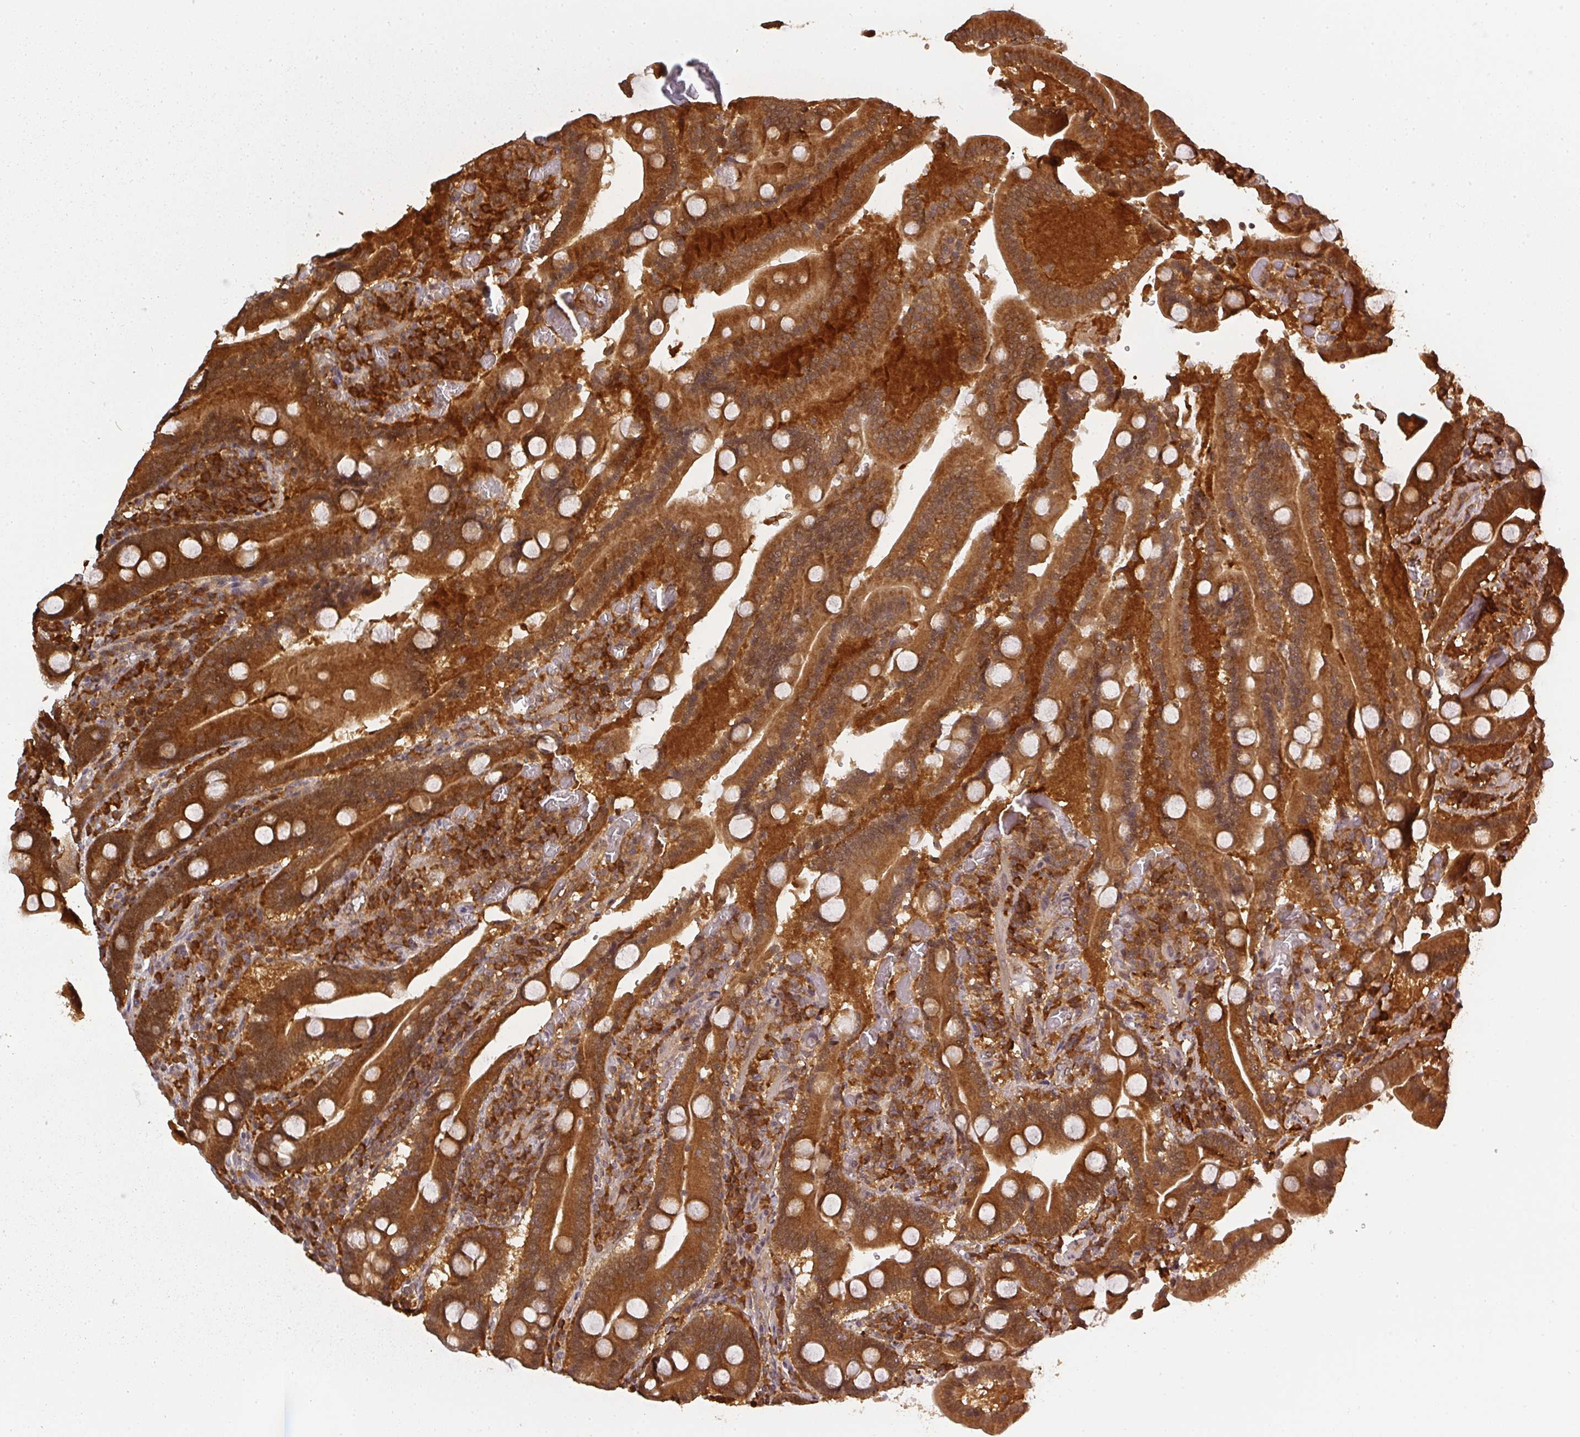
{"staining": {"intensity": "strong", "quantity": ">75%", "location": "cytoplasmic/membranous"}, "tissue": "duodenum", "cell_type": "Glandular cells", "image_type": "normal", "snomed": [{"axis": "morphology", "description": "Normal tissue, NOS"}, {"axis": "topography", "description": "Duodenum"}], "caption": "This photomicrograph displays immunohistochemistry (IHC) staining of normal human duodenum, with high strong cytoplasmic/membranous staining in approximately >75% of glandular cells.", "gene": "PPP6R3", "patient": {"sex": "female", "age": 62}}